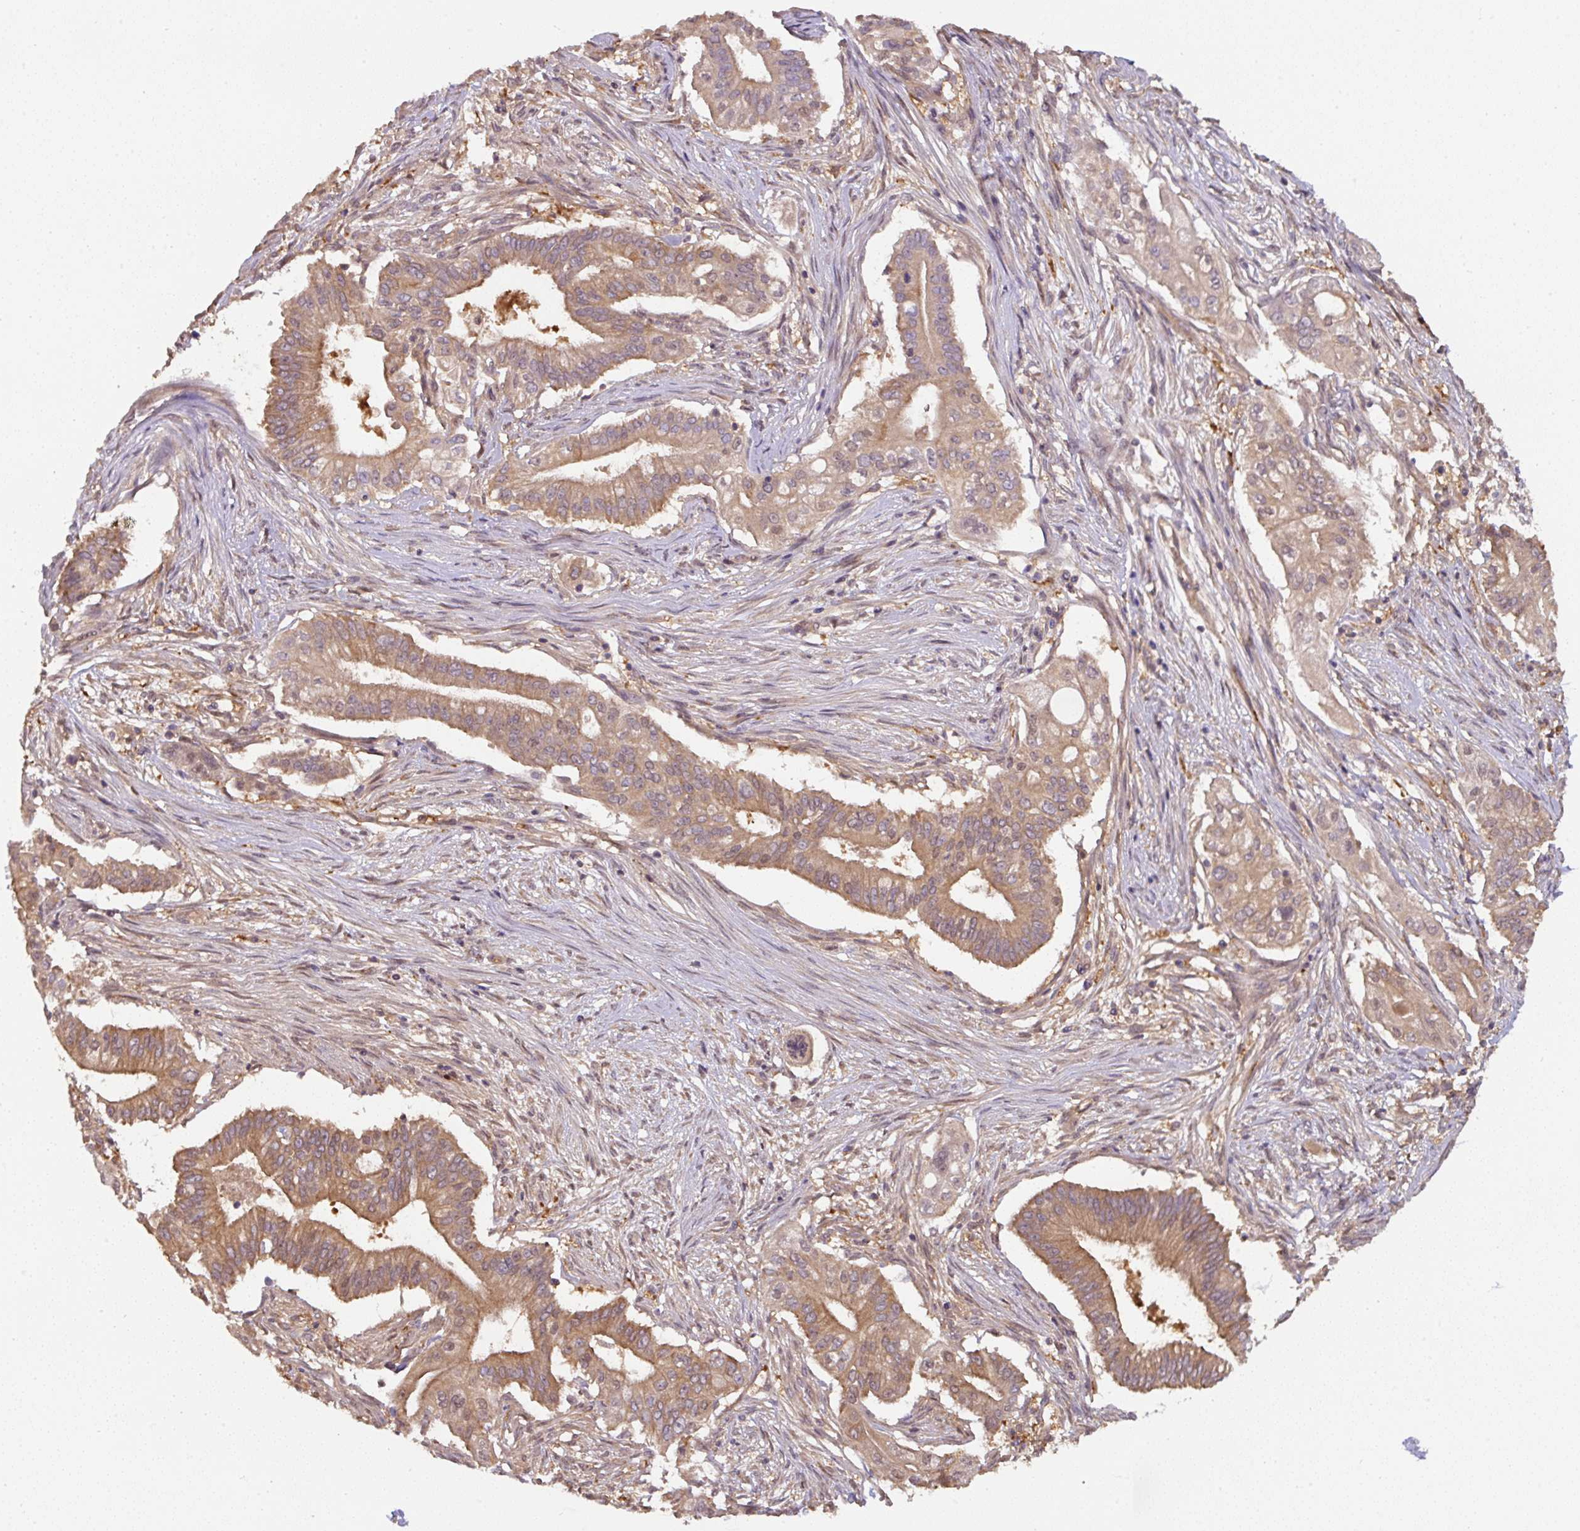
{"staining": {"intensity": "moderate", "quantity": ">75%", "location": "cytoplasmic/membranous"}, "tissue": "pancreatic cancer", "cell_type": "Tumor cells", "image_type": "cancer", "snomed": [{"axis": "morphology", "description": "Adenocarcinoma, NOS"}, {"axis": "topography", "description": "Pancreas"}], "caption": "Immunohistochemical staining of pancreatic adenocarcinoma displays medium levels of moderate cytoplasmic/membranous protein expression in about >75% of tumor cells.", "gene": "ST13", "patient": {"sex": "female", "age": 68}}